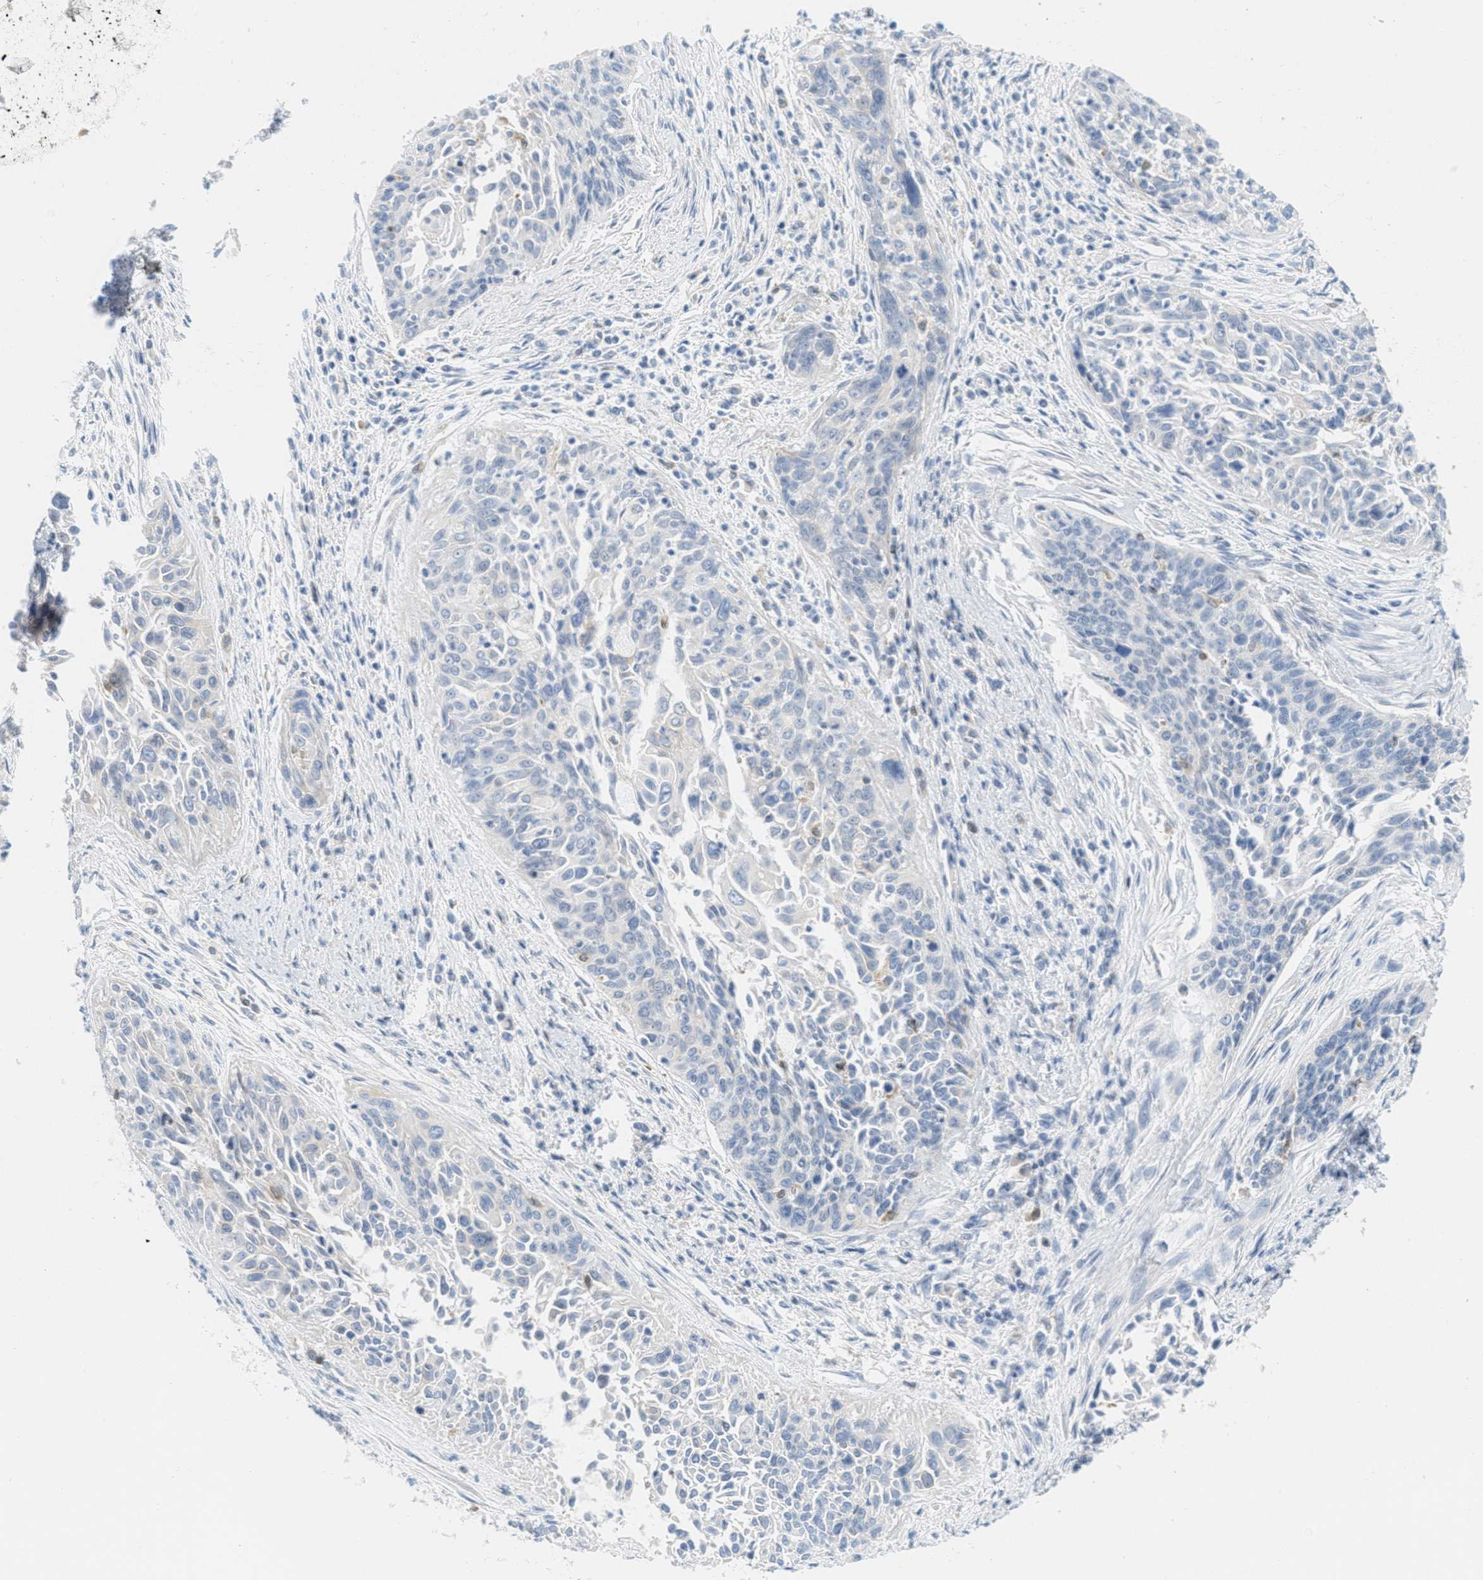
{"staining": {"intensity": "negative", "quantity": "none", "location": "none"}, "tissue": "cervical cancer", "cell_type": "Tumor cells", "image_type": "cancer", "snomed": [{"axis": "morphology", "description": "Squamous cell carcinoma, NOS"}, {"axis": "topography", "description": "Cervix"}], "caption": "Immunohistochemistry (IHC) photomicrograph of human squamous cell carcinoma (cervical) stained for a protein (brown), which exhibits no staining in tumor cells.", "gene": "TEX264", "patient": {"sex": "female", "age": 55}}